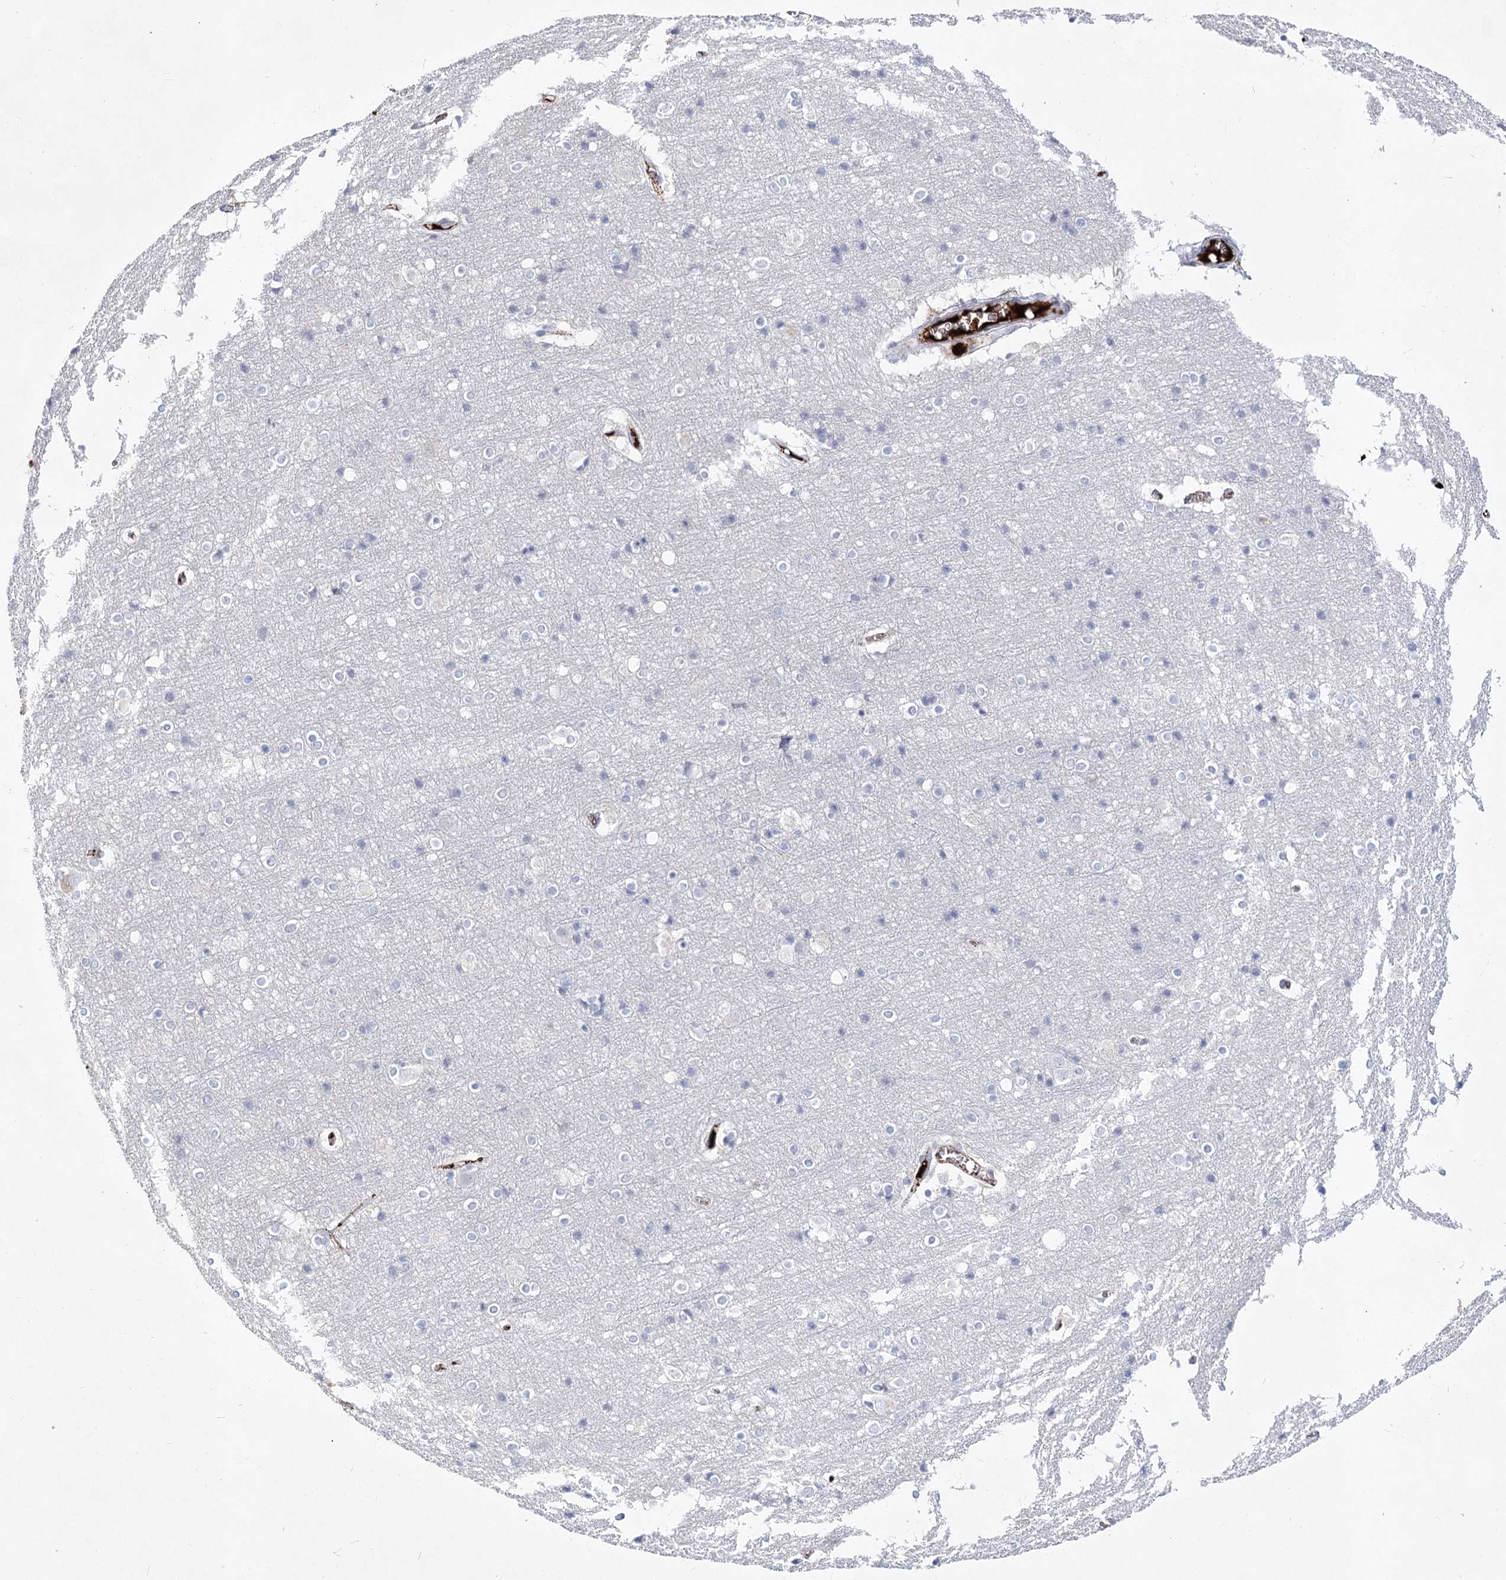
{"staining": {"intensity": "negative", "quantity": "none", "location": "none"}, "tissue": "cerebral cortex", "cell_type": "Endothelial cells", "image_type": "normal", "snomed": [{"axis": "morphology", "description": "Normal tissue, NOS"}, {"axis": "topography", "description": "Cerebral cortex"}], "caption": "High power microscopy micrograph of an immunohistochemistry (IHC) histopathology image of benign cerebral cortex, revealing no significant positivity in endothelial cells. (DAB (3,3'-diaminobenzidine) immunohistochemistry visualized using brightfield microscopy, high magnification).", "gene": "TASOR2", "patient": {"sex": "male", "age": 54}}